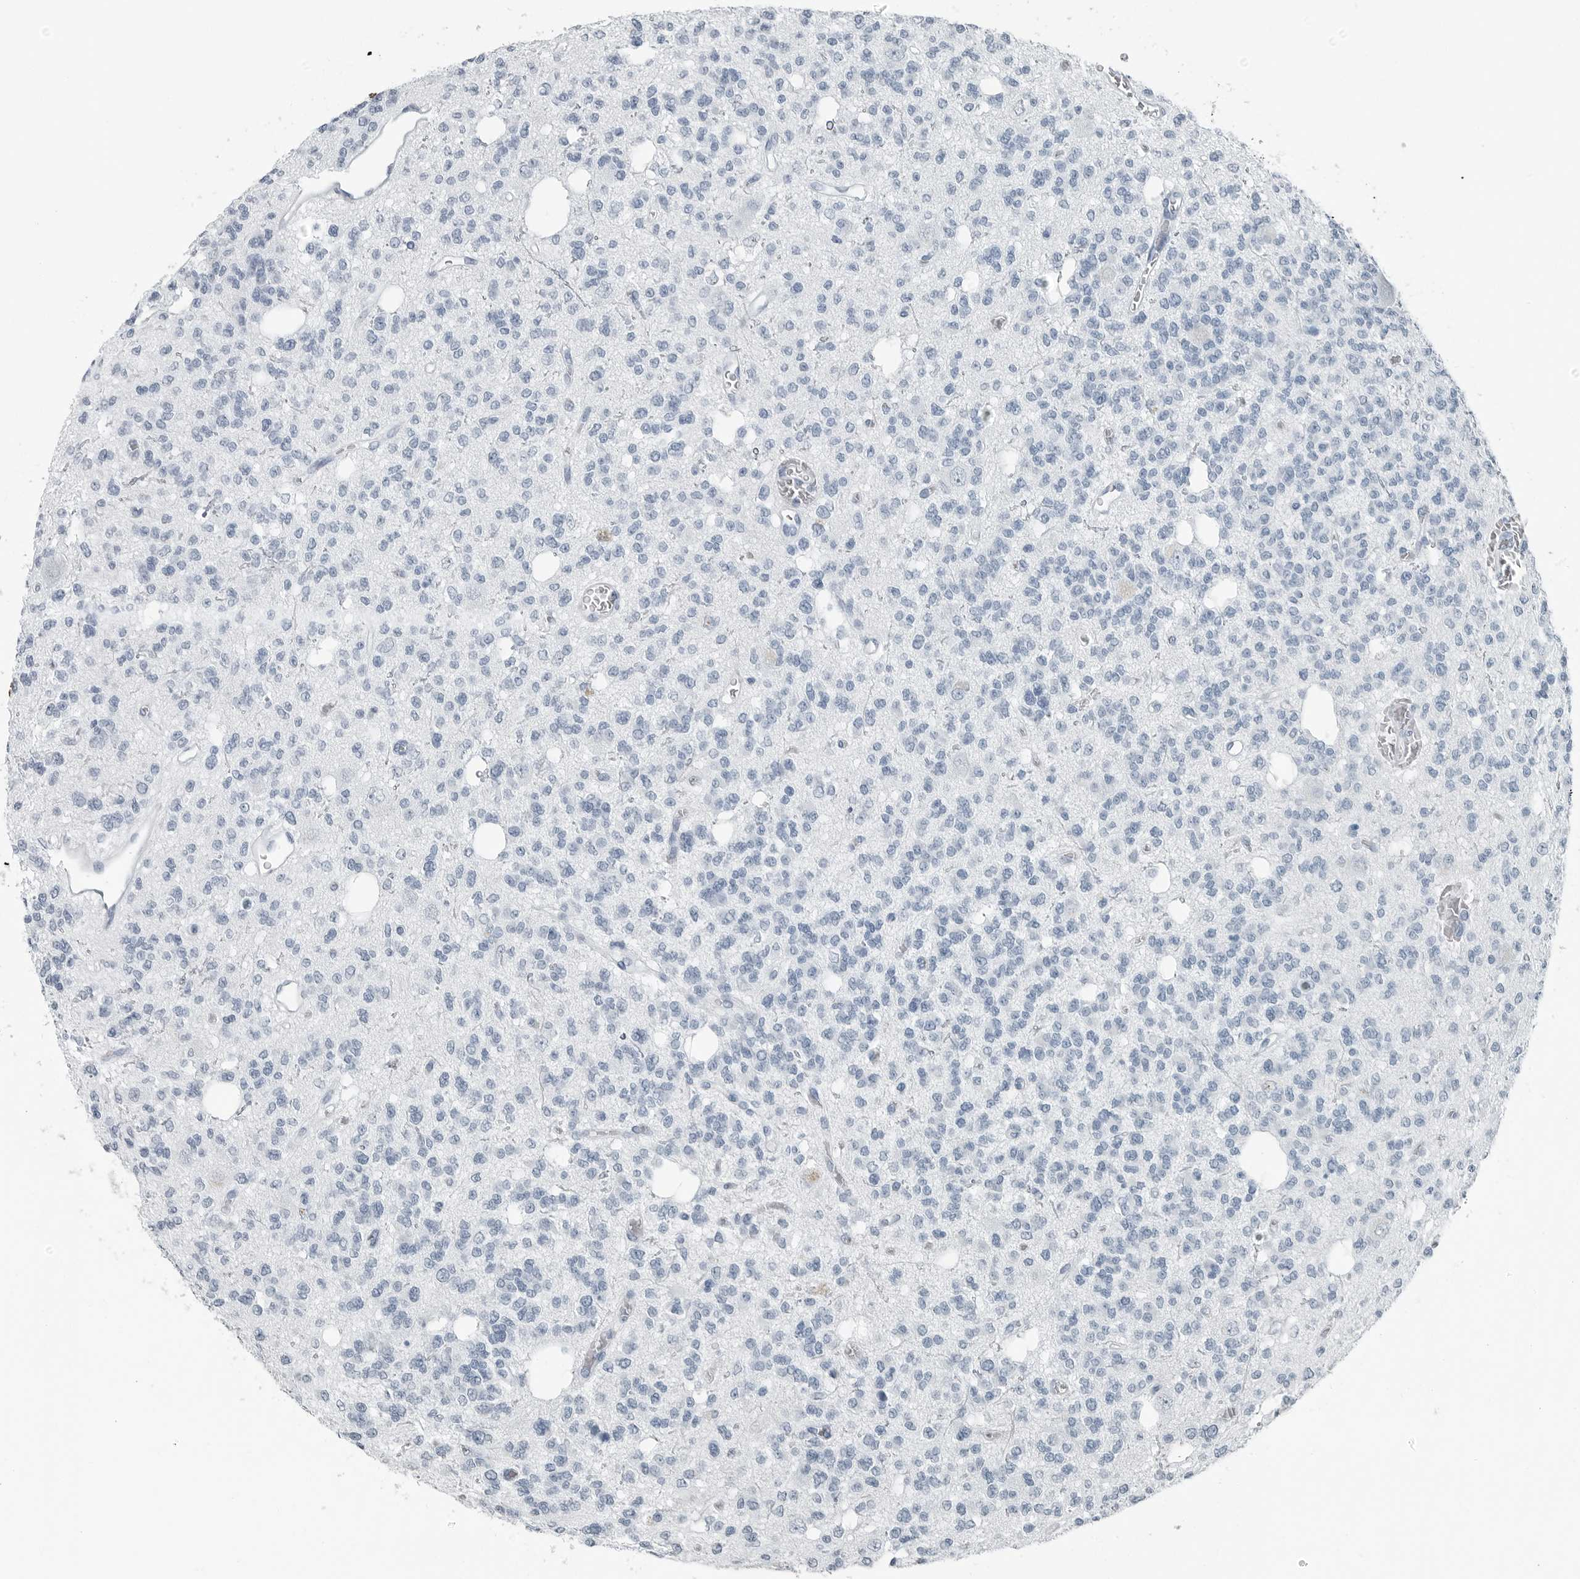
{"staining": {"intensity": "negative", "quantity": "none", "location": "none"}, "tissue": "glioma", "cell_type": "Tumor cells", "image_type": "cancer", "snomed": [{"axis": "morphology", "description": "Glioma, malignant, Low grade"}, {"axis": "topography", "description": "Brain"}], "caption": "This micrograph is of malignant low-grade glioma stained with IHC to label a protein in brown with the nuclei are counter-stained blue. There is no staining in tumor cells.", "gene": "FABP6", "patient": {"sex": "male", "age": 38}}